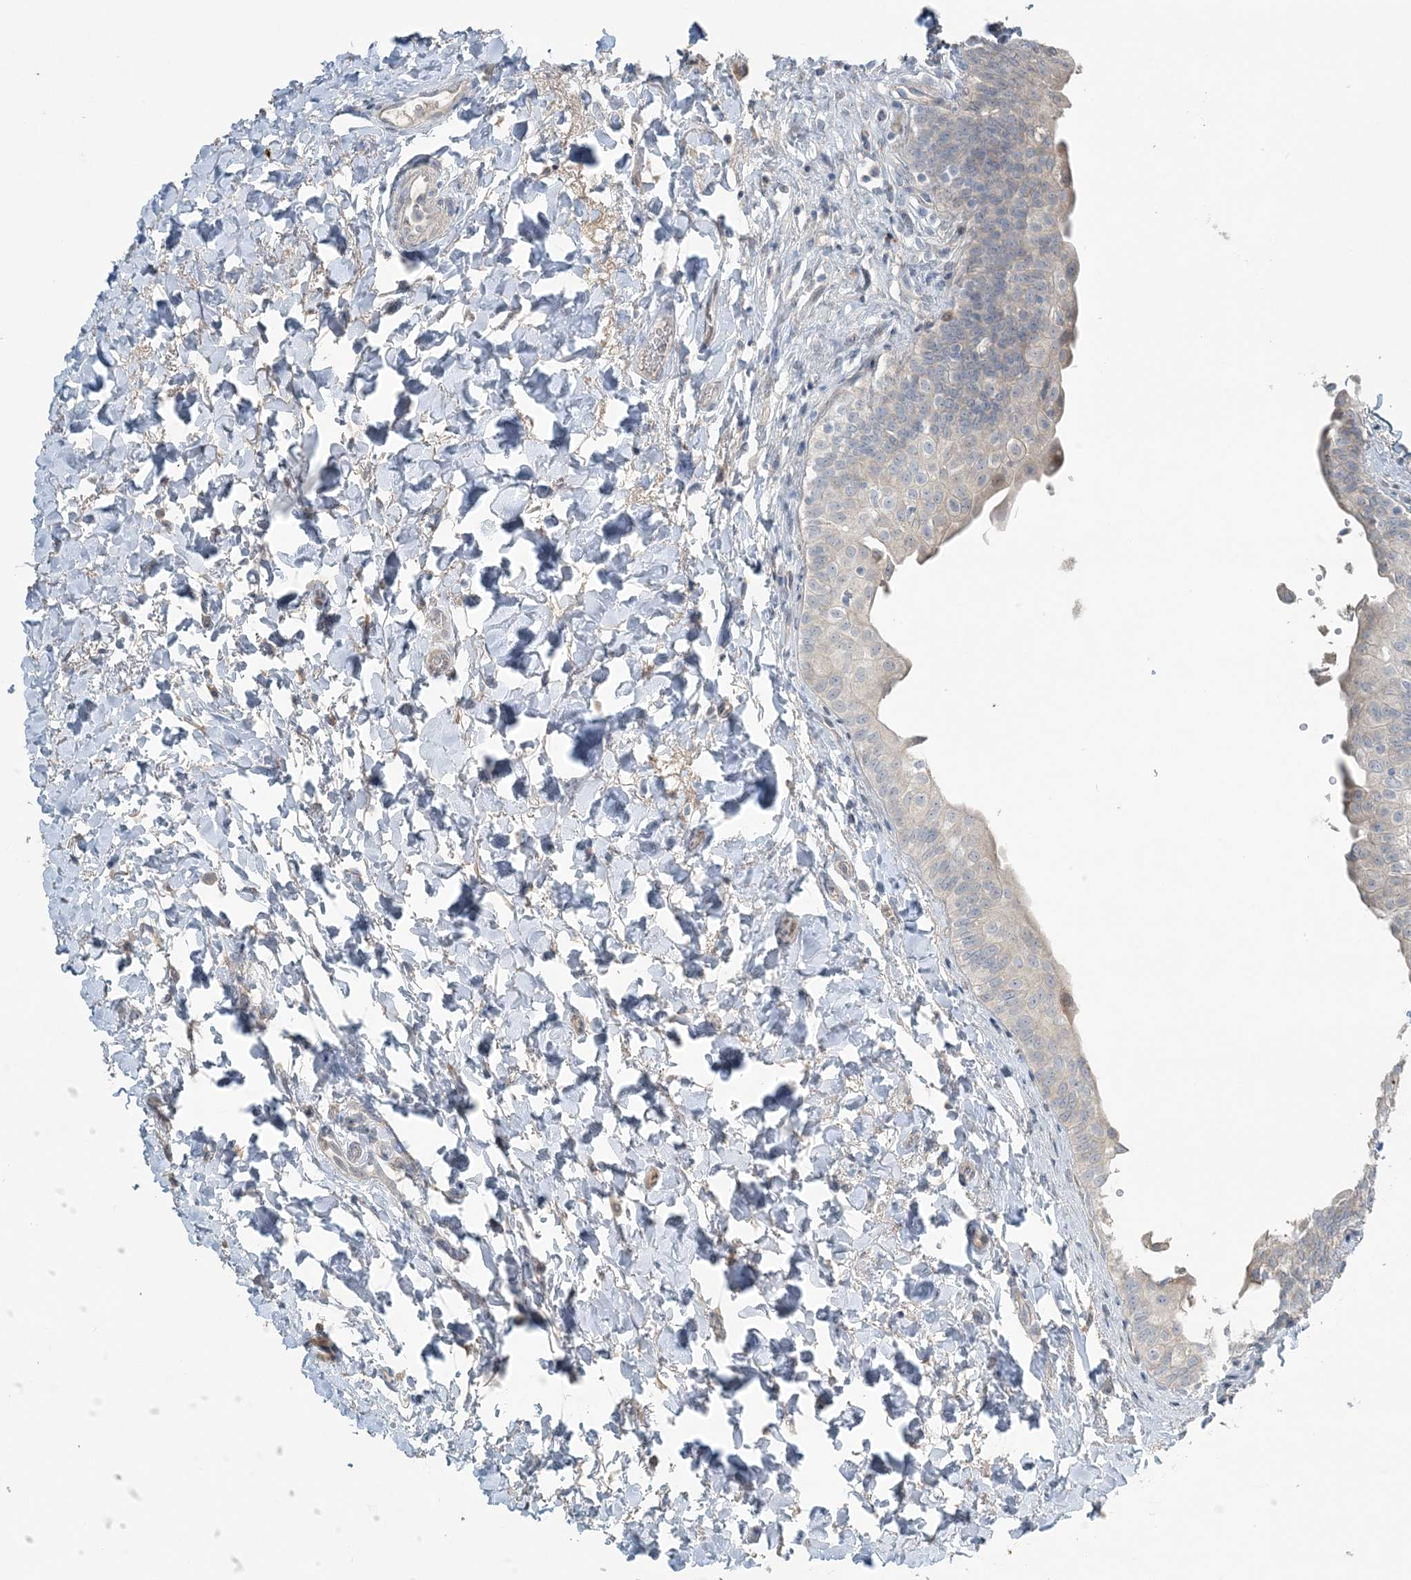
{"staining": {"intensity": "weak", "quantity": "<25%", "location": "cytoplasmic/membranous"}, "tissue": "urinary bladder", "cell_type": "Urothelial cells", "image_type": "normal", "snomed": [{"axis": "morphology", "description": "Normal tissue, NOS"}, {"axis": "topography", "description": "Urinary bladder"}], "caption": "Protein analysis of benign urinary bladder displays no significant expression in urothelial cells.", "gene": "SLC4A10", "patient": {"sex": "male", "age": 83}}